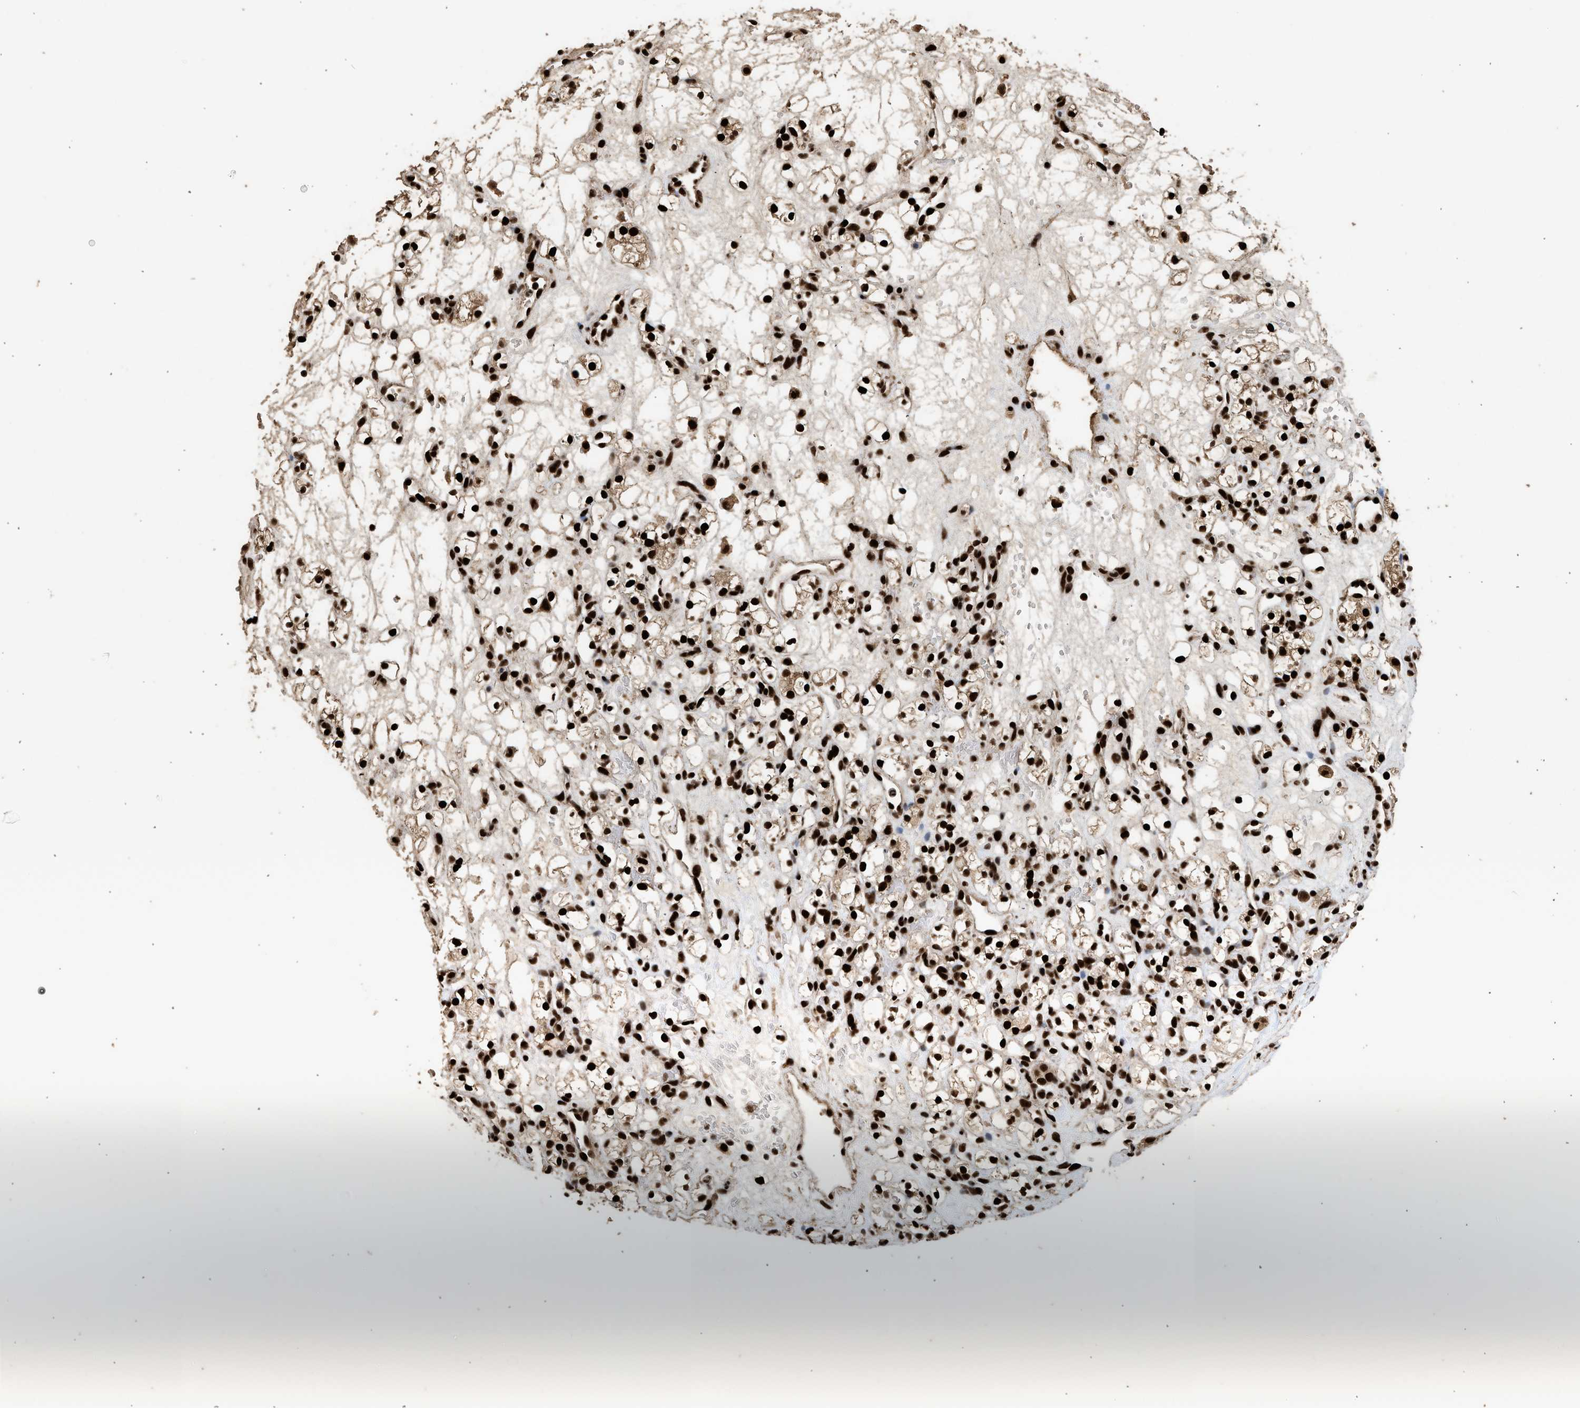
{"staining": {"intensity": "strong", "quantity": ">75%", "location": "nuclear"}, "tissue": "renal cancer", "cell_type": "Tumor cells", "image_type": "cancer", "snomed": [{"axis": "morphology", "description": "Adenocarcinoma, NOS"}, {"axis": "topography", "description": "Kidney"}], "caption": "High-magnification brightfield microscopy of renal adenocarcinoma stained with DAB (3,3'-diaminobenzidine) (brown) and counterstained with hematoxylin (blue). tumor cells exhibit strong nuclear expression is present in about>75% of cells.", "gene": "PPP4R3B", "patient": {"sex": "female", "age": 60}}